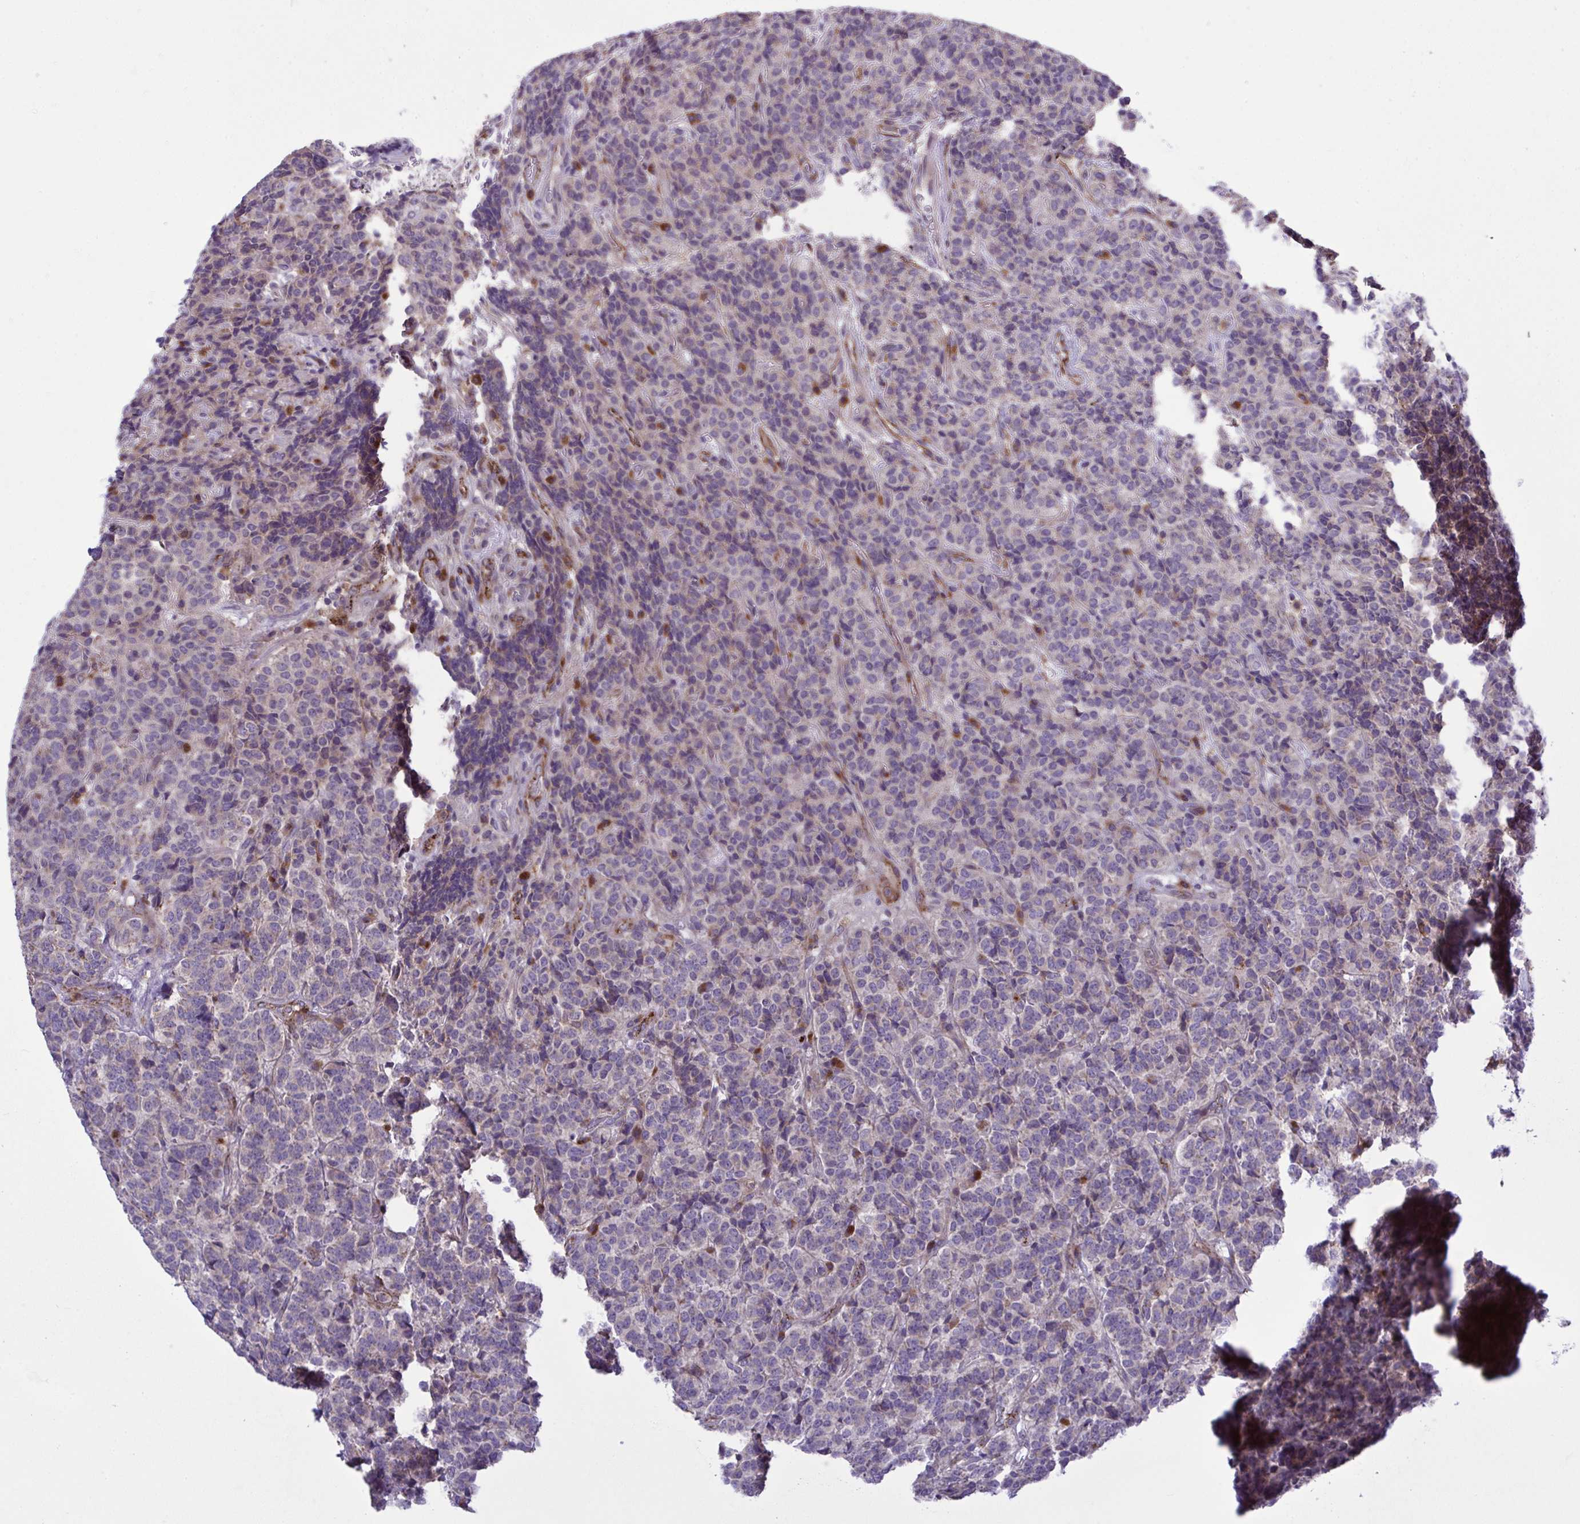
{"staining": {"intensity": "weak", "quantity": "<25%", "location": "cytoplasmic/membranous"}, "tissue": "carcinoid", "cell_type": "Tumor cells", "image_type": "cancer", "snomed": [{"axis": "morphology", "description": "Carcinoid, malignant, NOS"}, {"axis": "topography", "description": "Pancreas"}], "caption": "A high-resolution histopathology image shows IHC staining of carcinoid, which shows no significant positivity in tumor cells.", "gene": "CD101", "patient": {"sex": "male", "age": 36}}